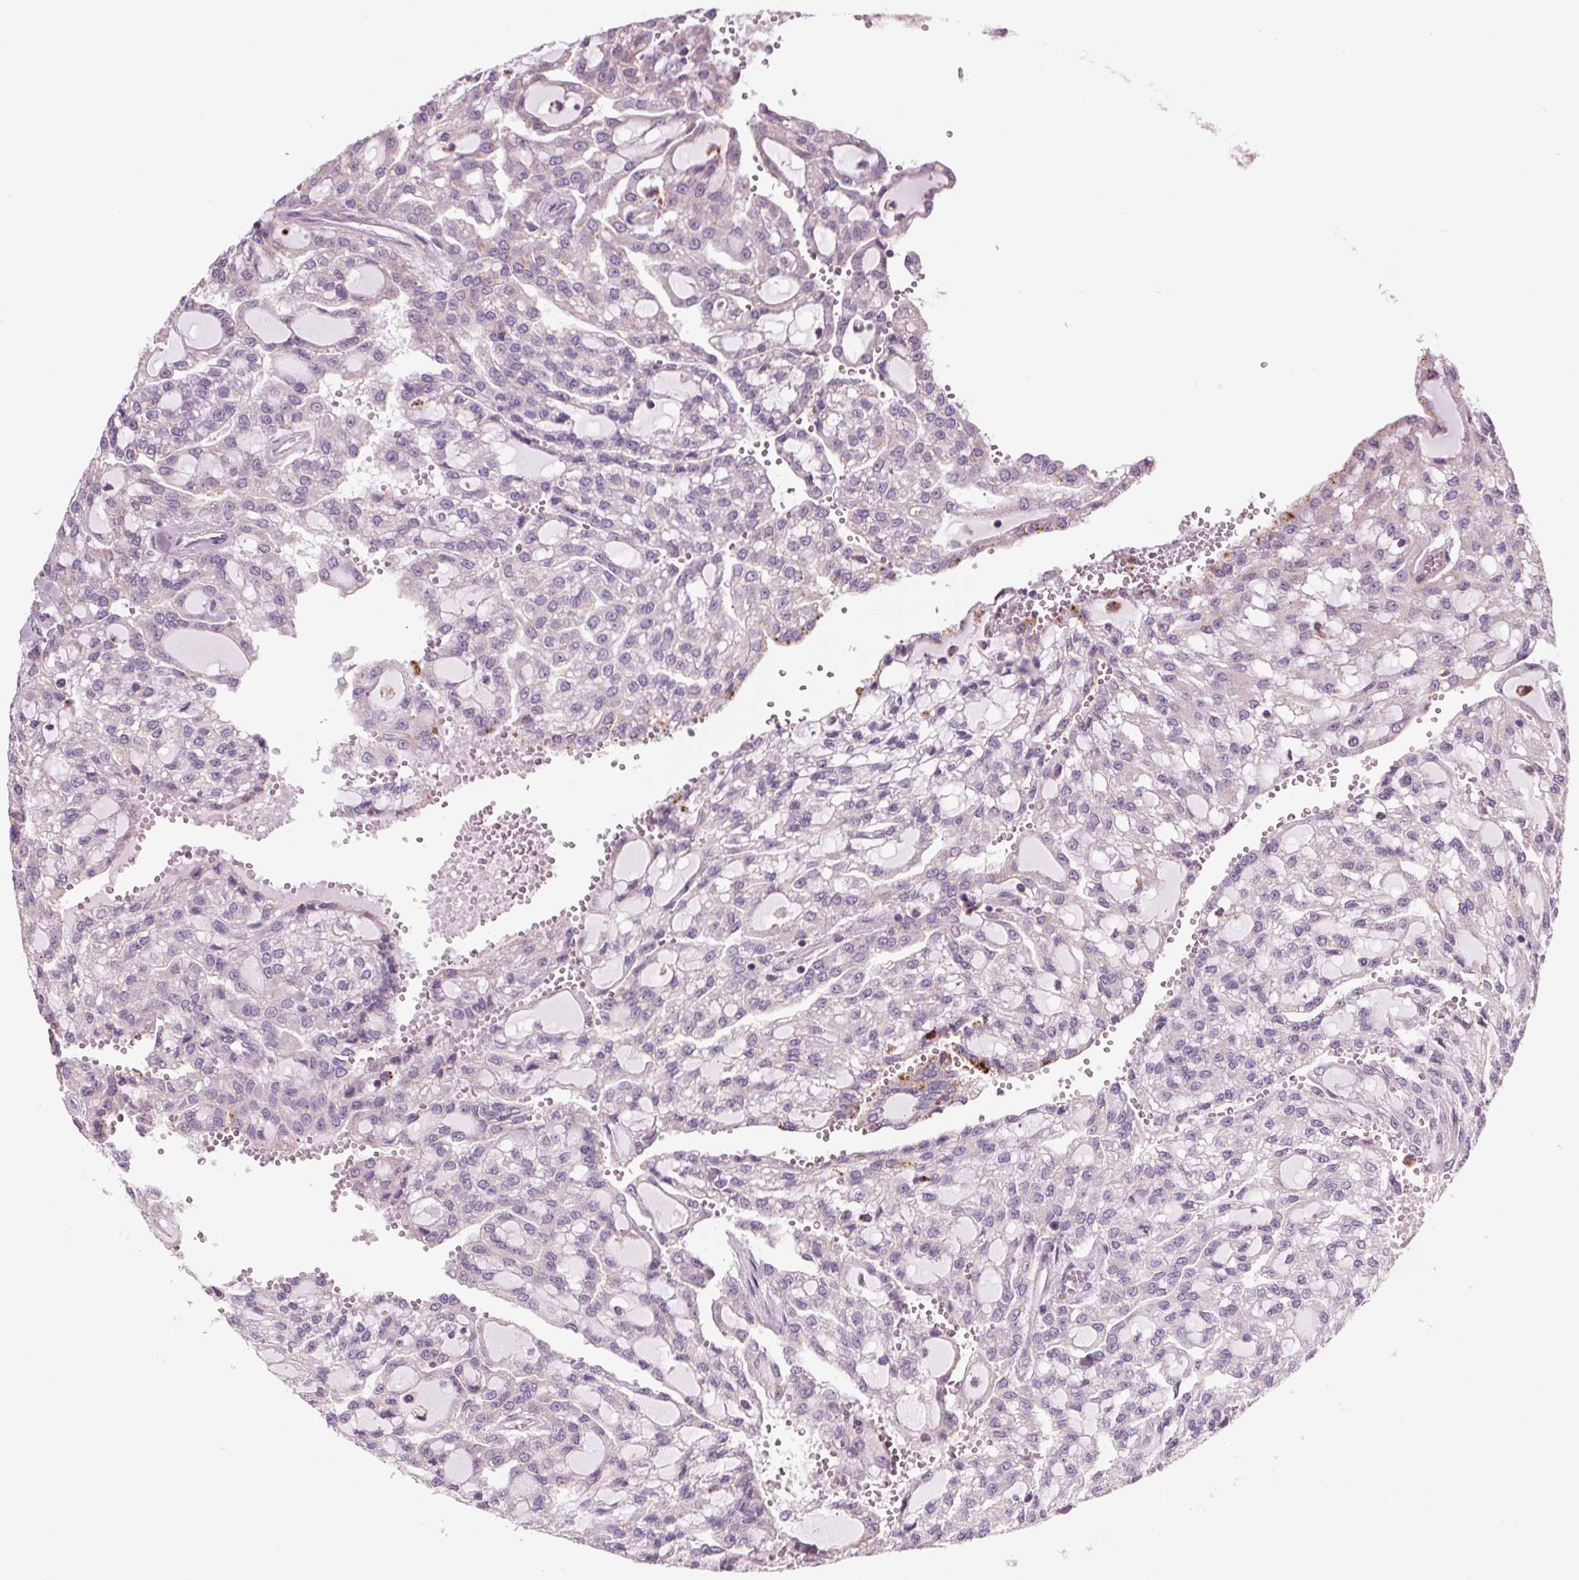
{"staining": {"intensity": "negative", "quantity": "none", "location": "none"}, "tissue": "renal cancer", "cell_type": "Tumor cells", "image_type": "cancer", "snomed": [{"axis": "morphology", "description": "Adenocarcinoma, NOS"}, {"axis": "topography", "description": "Kidney"}], "caption": "Immunohistochemistry micrograph of neoplastic tissue: human renal adenocarcinoma stained with DAB demonstrates no significant protein staining in tumor cells.", "gene": "SAMD5", "patient": {"sex": "male", "age": 63}}